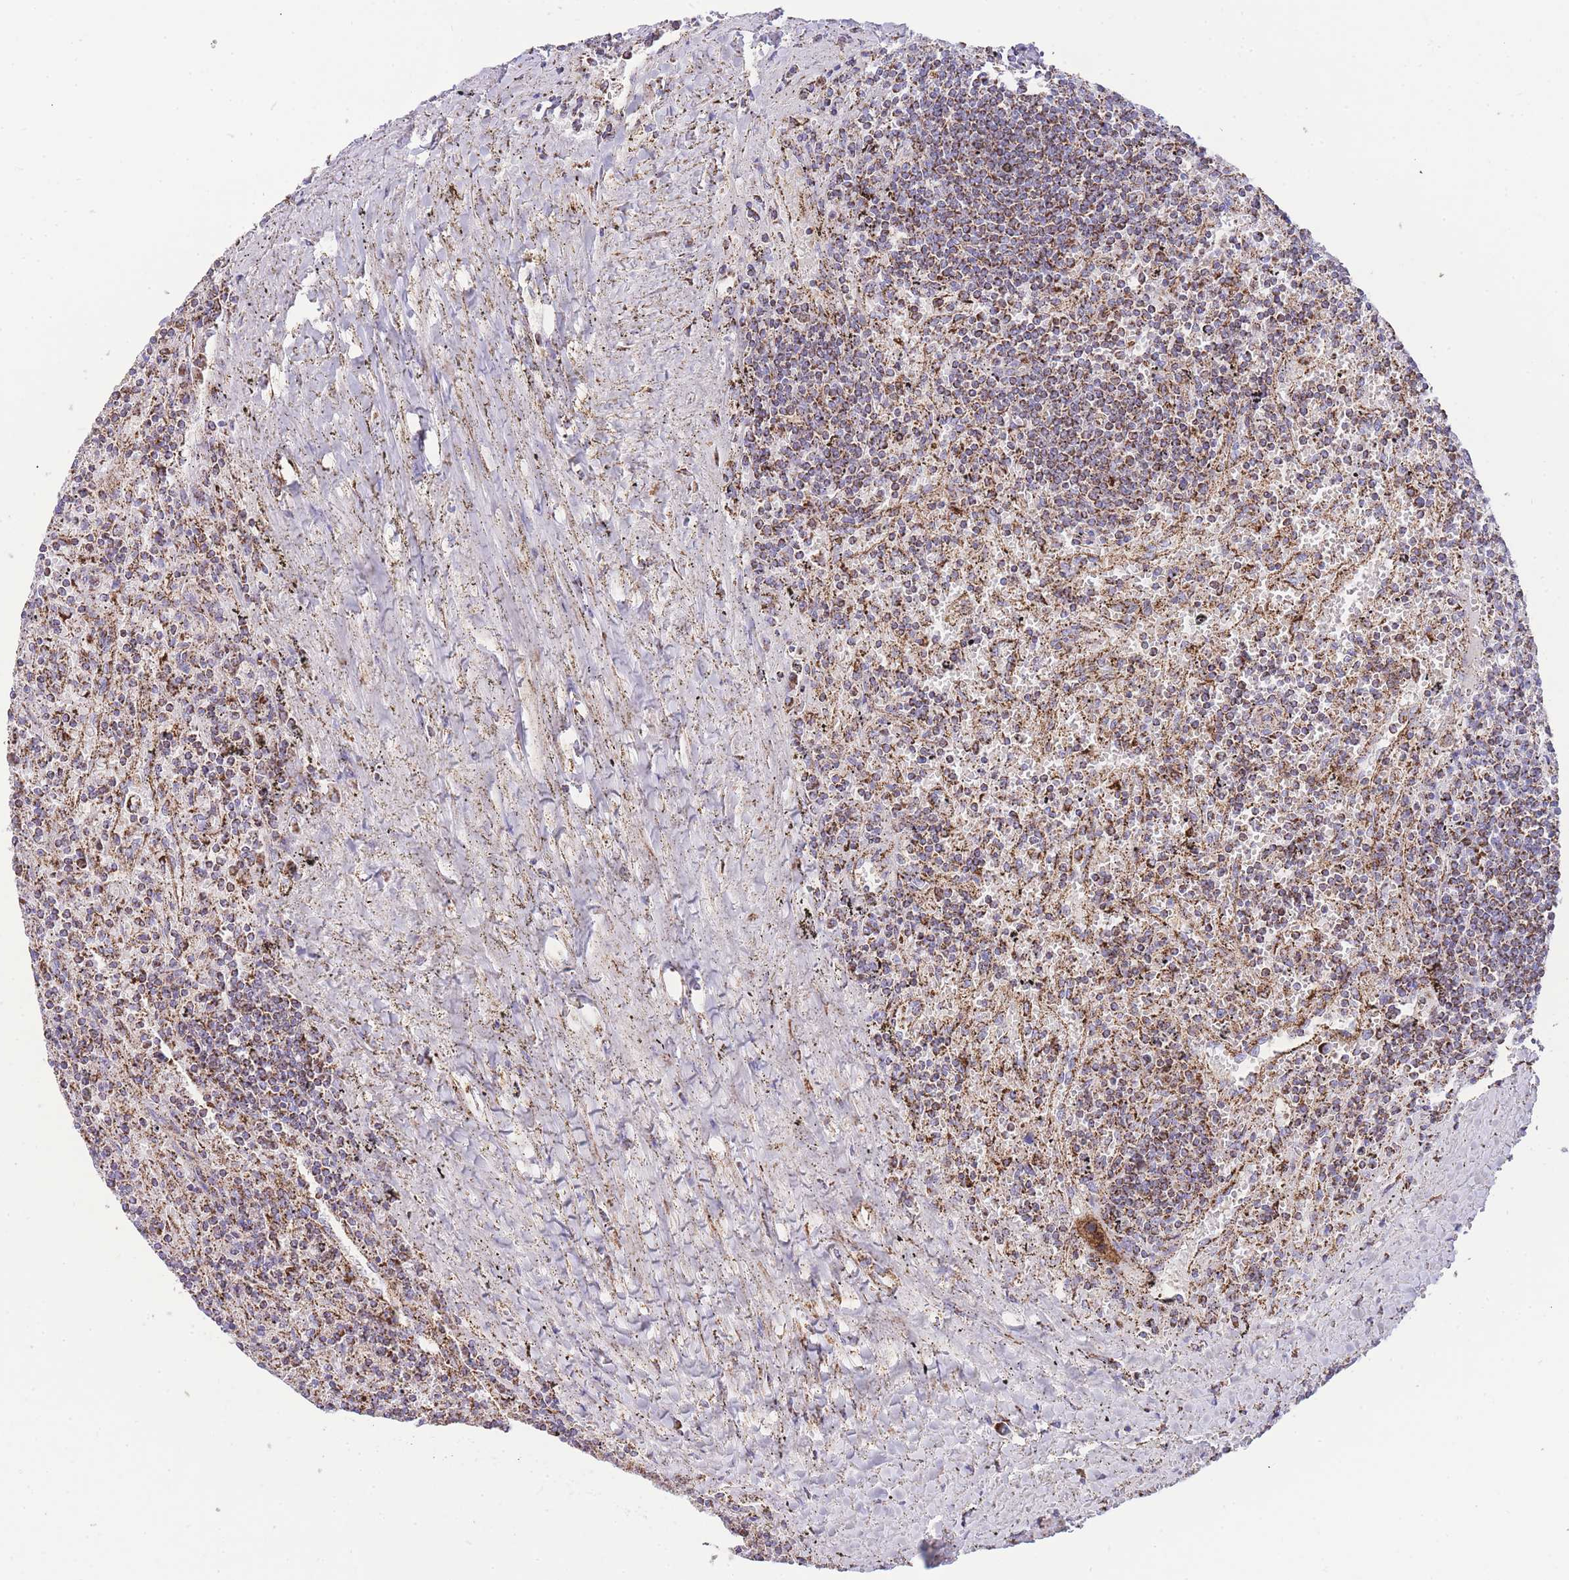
{"staining": {"intensity": "moderate", "quantity": ">75%", "location": "cytoplasmic/membranous"}, "tissue": "lymphoma", "cell_type": "Tumor cells", "image_type": "cancer", "snomed": [{"axis": "morphology", "description": "Malignant lymphoma, non-Hodgkin's type, Low grade"}, {"axis": "topography", "description": "Spleen"}], "caption": "Human malignant lymphoma, non-Hodgkin's type (low-grade) stained with a brown dye exhibits moderate cytoplasmic/membranous positive positivity in approximately >75% of tumor cells.", "gene": "GSTM1", "patient": {"sex": "male", "age": 76}}